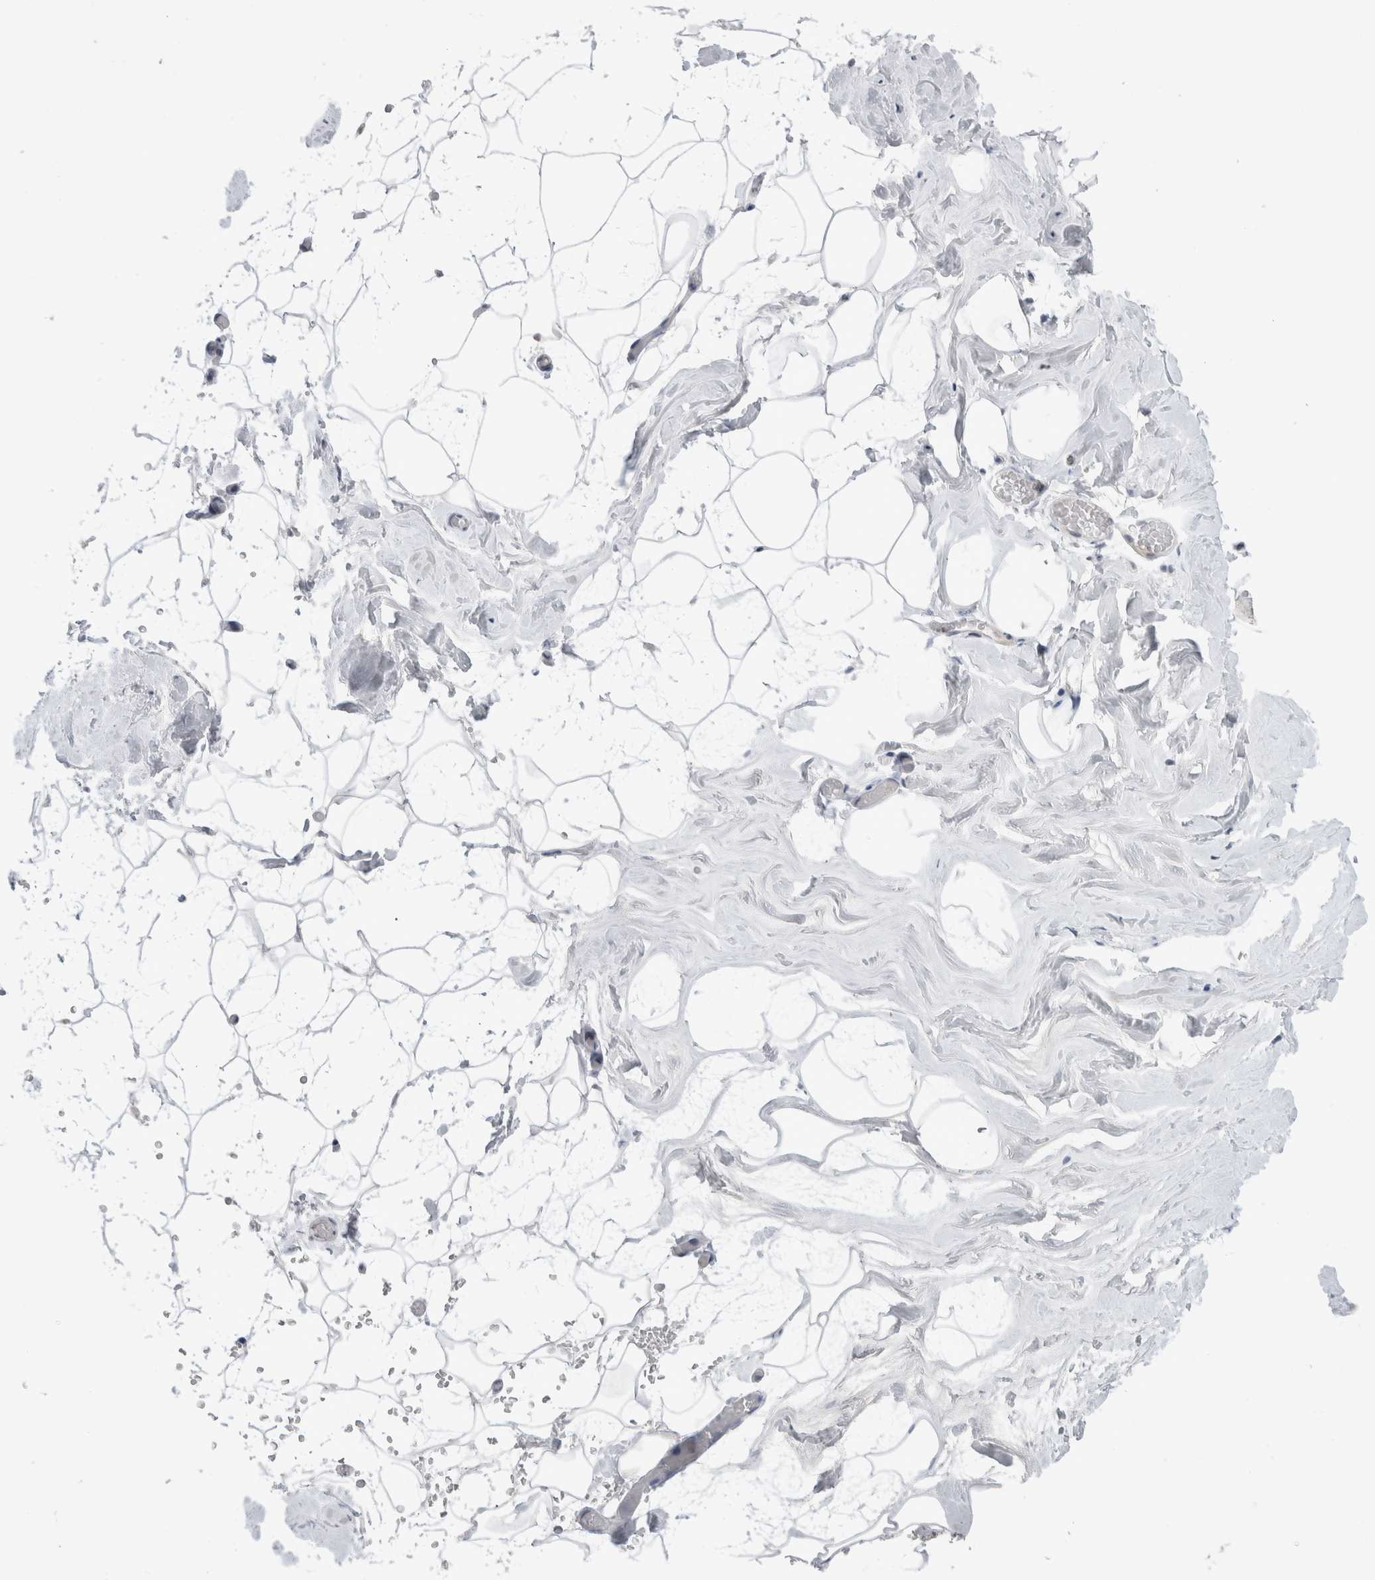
{"staining": {"intensity": "weak", "quantity": "25%-75%", "location": "nuclear"}, "tissue": "adipose tissue", "cell_type": "Adipocytes", "image_type": "normal", "snomed": [{"axis": "morphology", "description": "Normal tissue, NOS"}, {"axis": "morphology", "description": "Fibrosis, NOS"}, {"axis": "topography", "description": "Breast"}, {"axis": "topography", "description": "Adipose tissue"}], "caption": "Benign adipose tissue reveals weak nuclear positivity in about 25%-75% of adipocytes The protein of interest is shown in brown color, while the nuclei are stained blue..", "gene": "CERS5", "patient": {"sex": "female", "age": 39}}